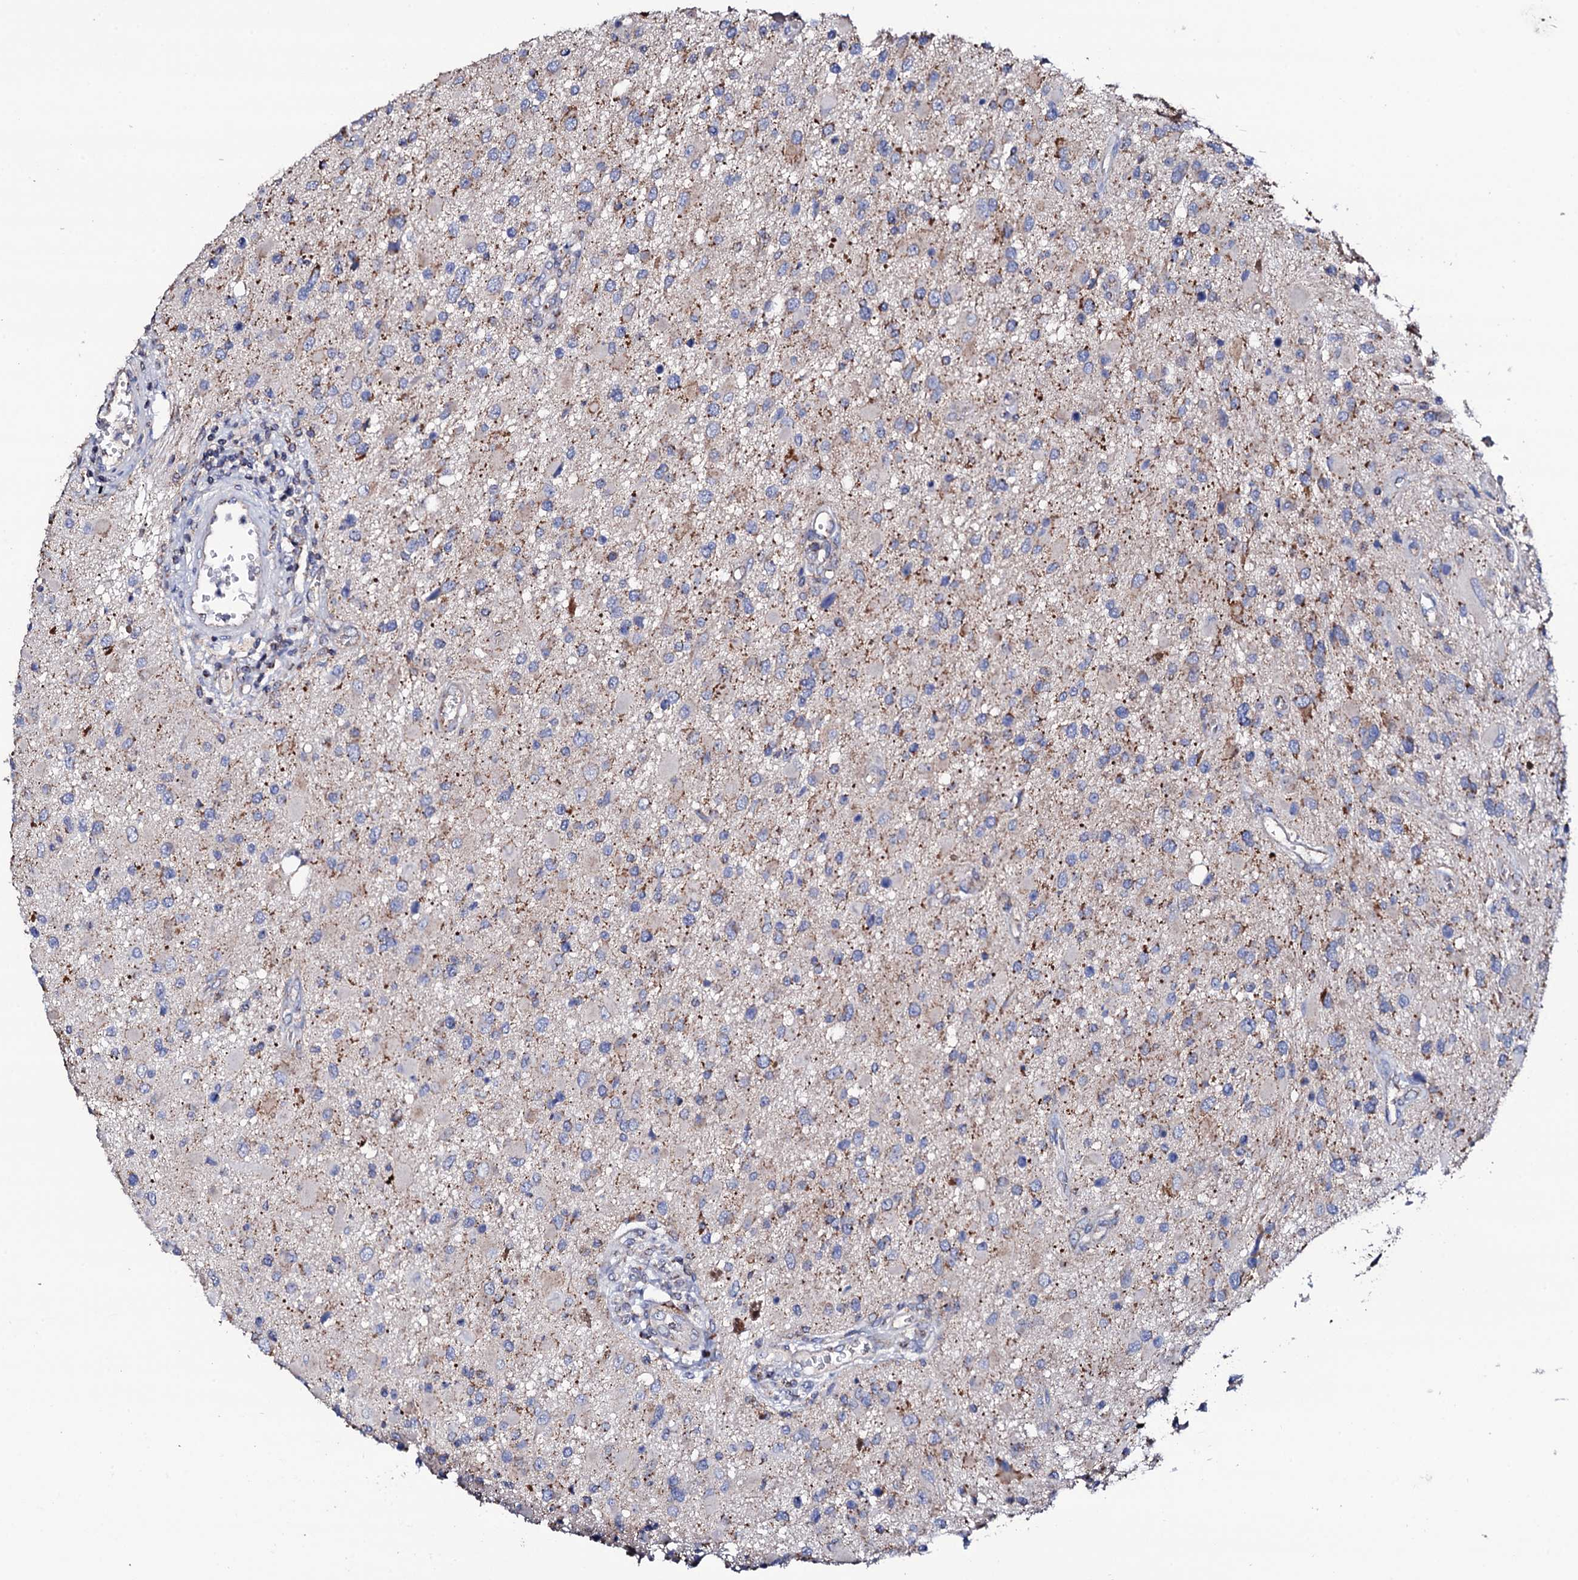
{"staining": {"intensity": "weak", "quantity": "<25%", "location": "cytoplasmic/membranous"}, "tissue": "glioma", "cell_type": "Tumor cells", "image_type": "cancer", "snomed": [{"axis": "morphology", "description": "Glioma, malignant, High grade"}, {"axis": "topography", "description": "Brain"}], "caption": "Glioma was stained to show a protein in brown. There is no significant staining in tumor cells.", "gene": "TCAF2", "patient": {"sex": "male", "age": 53}}